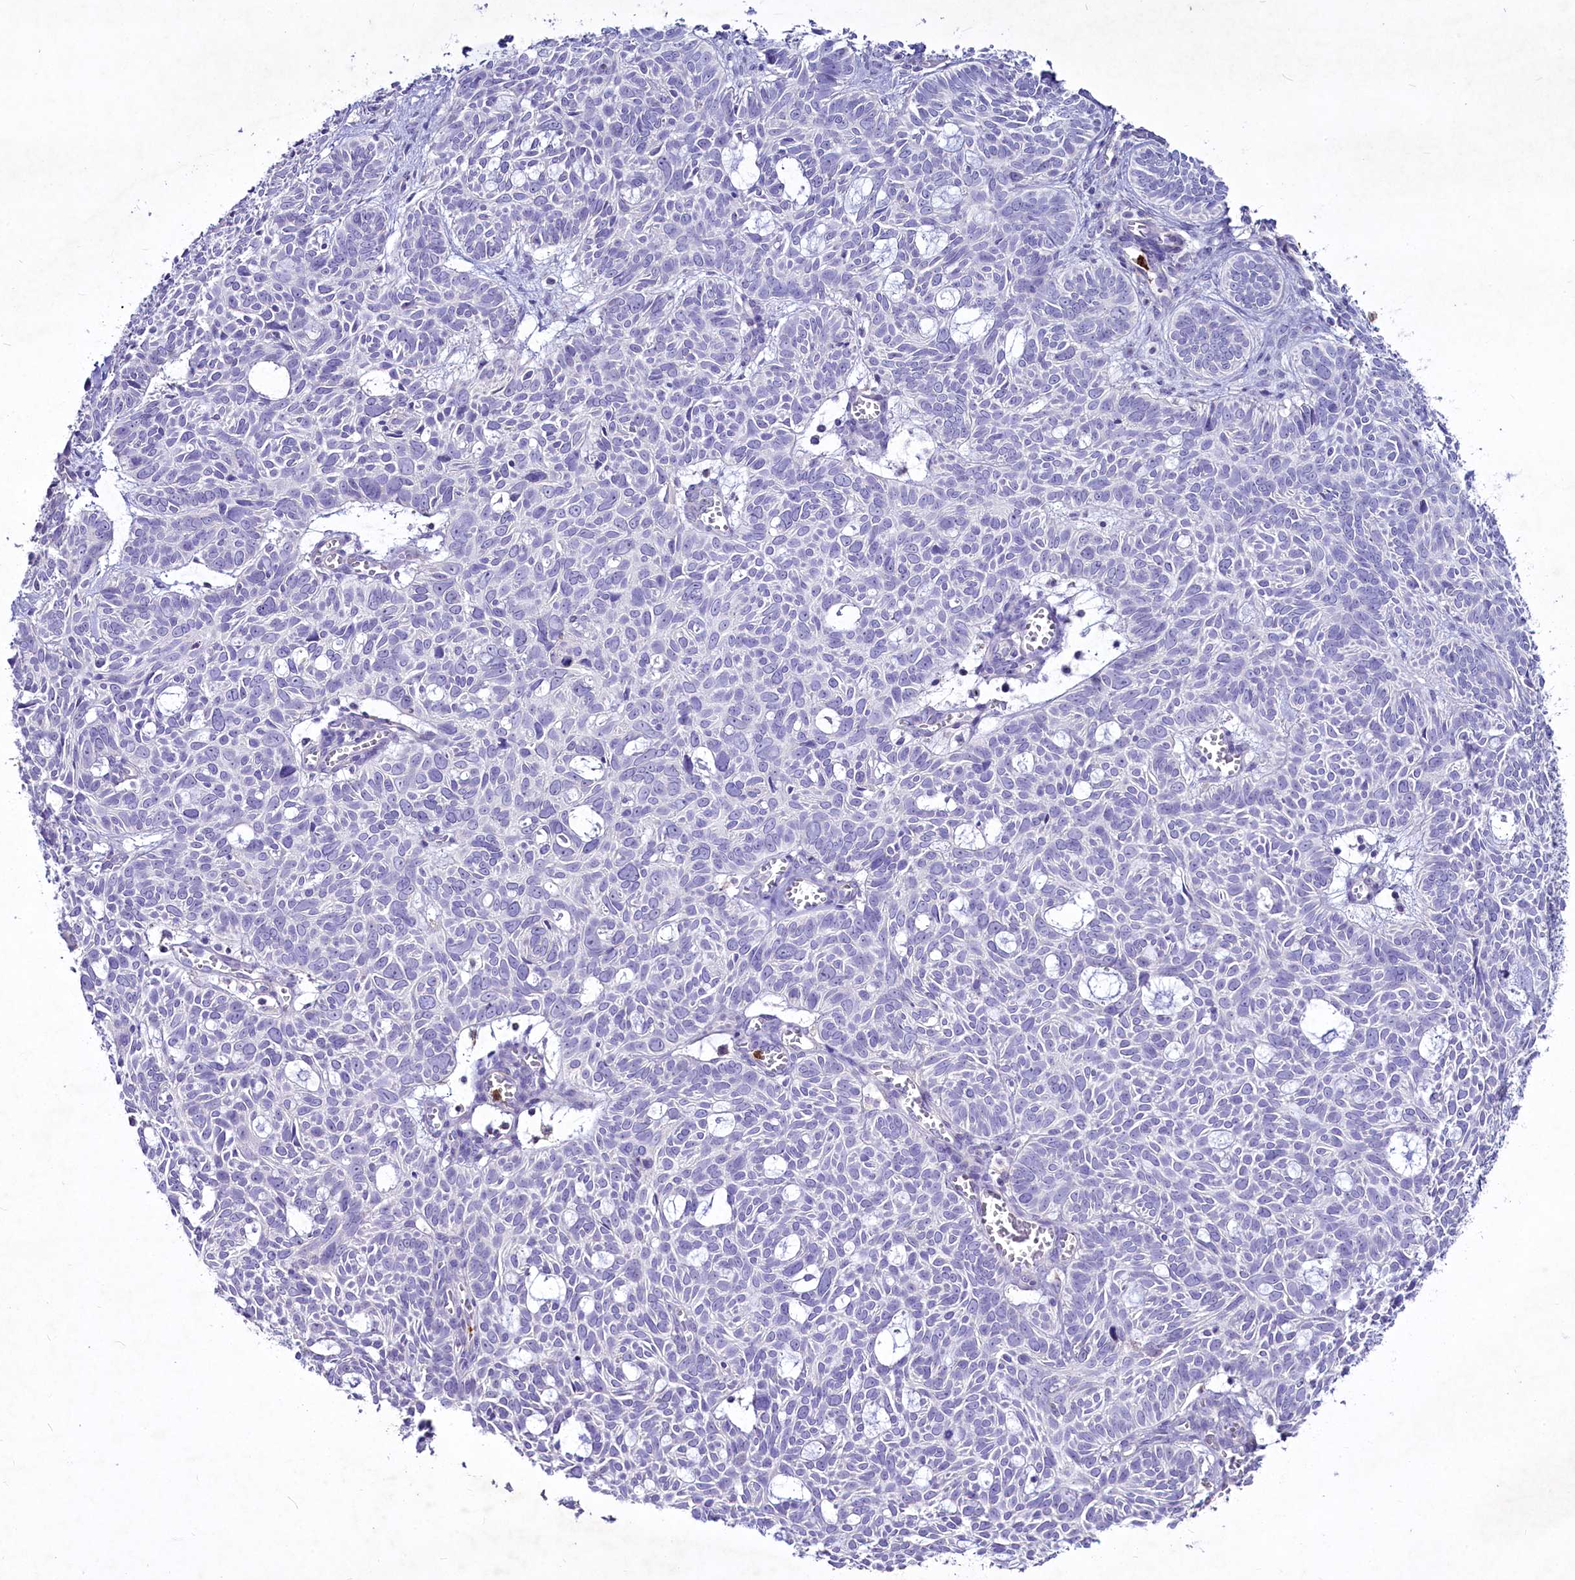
{"staining": {"intensity": "negative", "quantity": "none", "location": "none"}, "tissue": "skin cancer", "cell_type": "Tumor cells", "image_type": "cancer", "snomed": [{"axis": "morphology", "description": "Basal cell carcinoma"}, {"axis": "topography", "description": "Skin"}], "caption": "A high-resolution photomicrograph shows immunohistochemistry (IHC) staining of skin basal cell carcinoma, which displays no significant positivity in tumor cells.", "gene": "FAM209B", "patient": {"sex": "male", "age": 69}}